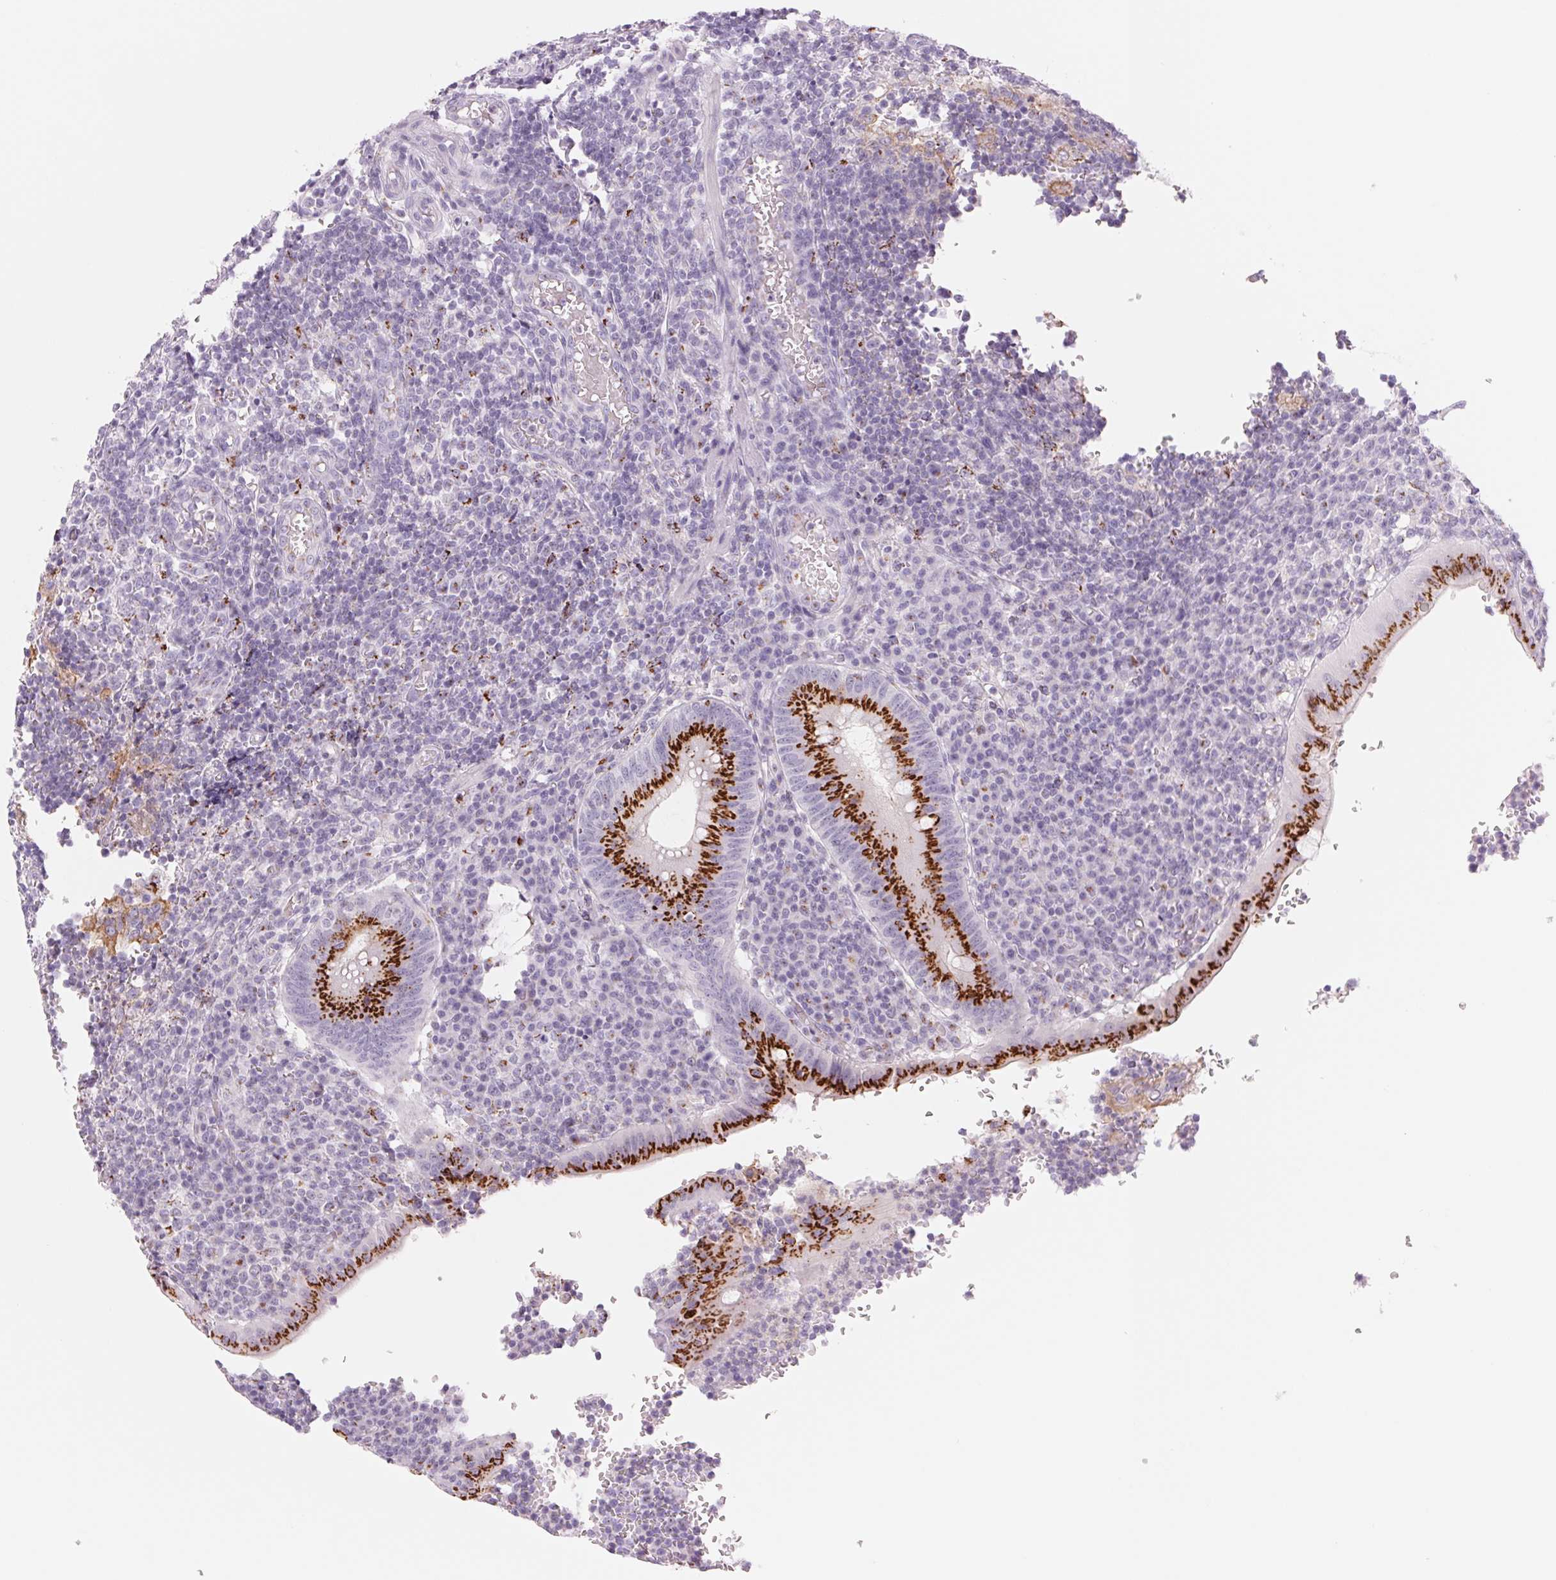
{"staining": {"intensity": "strong", "quantity": ">75%", "location": "cytoplasmic/membranous"}, "tissue": "appendix", "cell_type": "Glandular cells", "image_type": "normal", "snomed": [{"axis": "morphology", "description": "Normal tissue, NOS"}, {"axis": "topography", "description": "Appendix"}], "caption": "This photomicrograph exhibits IHC staining of unremarkable appendix, with high strong cytoplasmic/membranous expression in approximately >75% of glandular cells.", "gene": "GALNT7", "patient": {"sex": "male", "age": 18}}